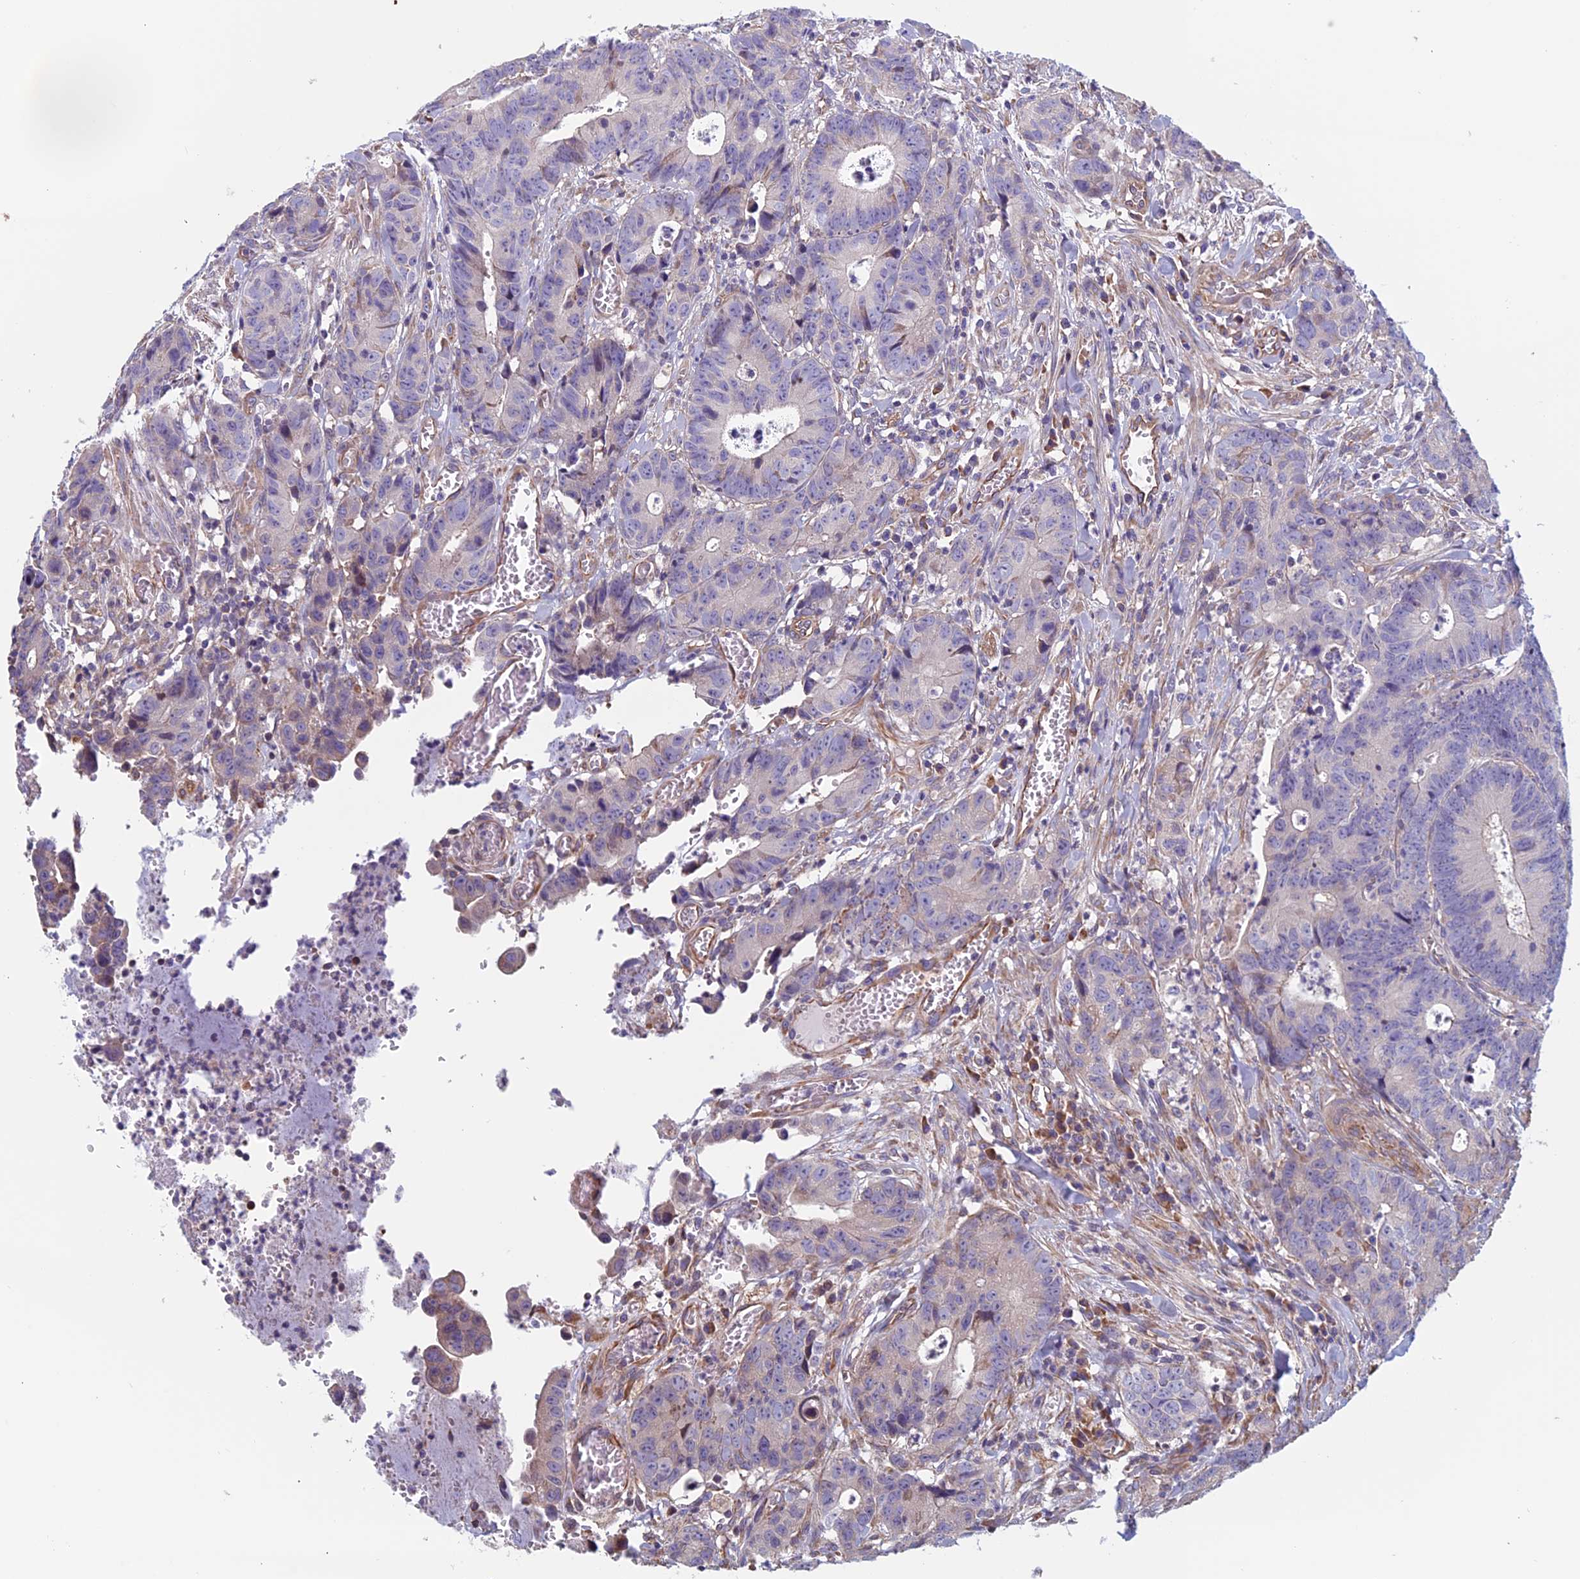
{"staining": {"intensity": "negative", "quantity": "none", "location": "none"}, "tissue": "colorectal cancer", "cell_type": "Tumor cells", "image_type": "cancer", "snomed": [{"axis": "morphology", "description": "Adenocarcinoma, NOS"}, {"axis": "topography", "description": "Colon"}], "caption": "Tumor cells are negative for brown protein staining in colorectal cancer (adenocarcinoma).", "gene": "BCL2L10", "patient": {"sex": "female", "age": 57}}